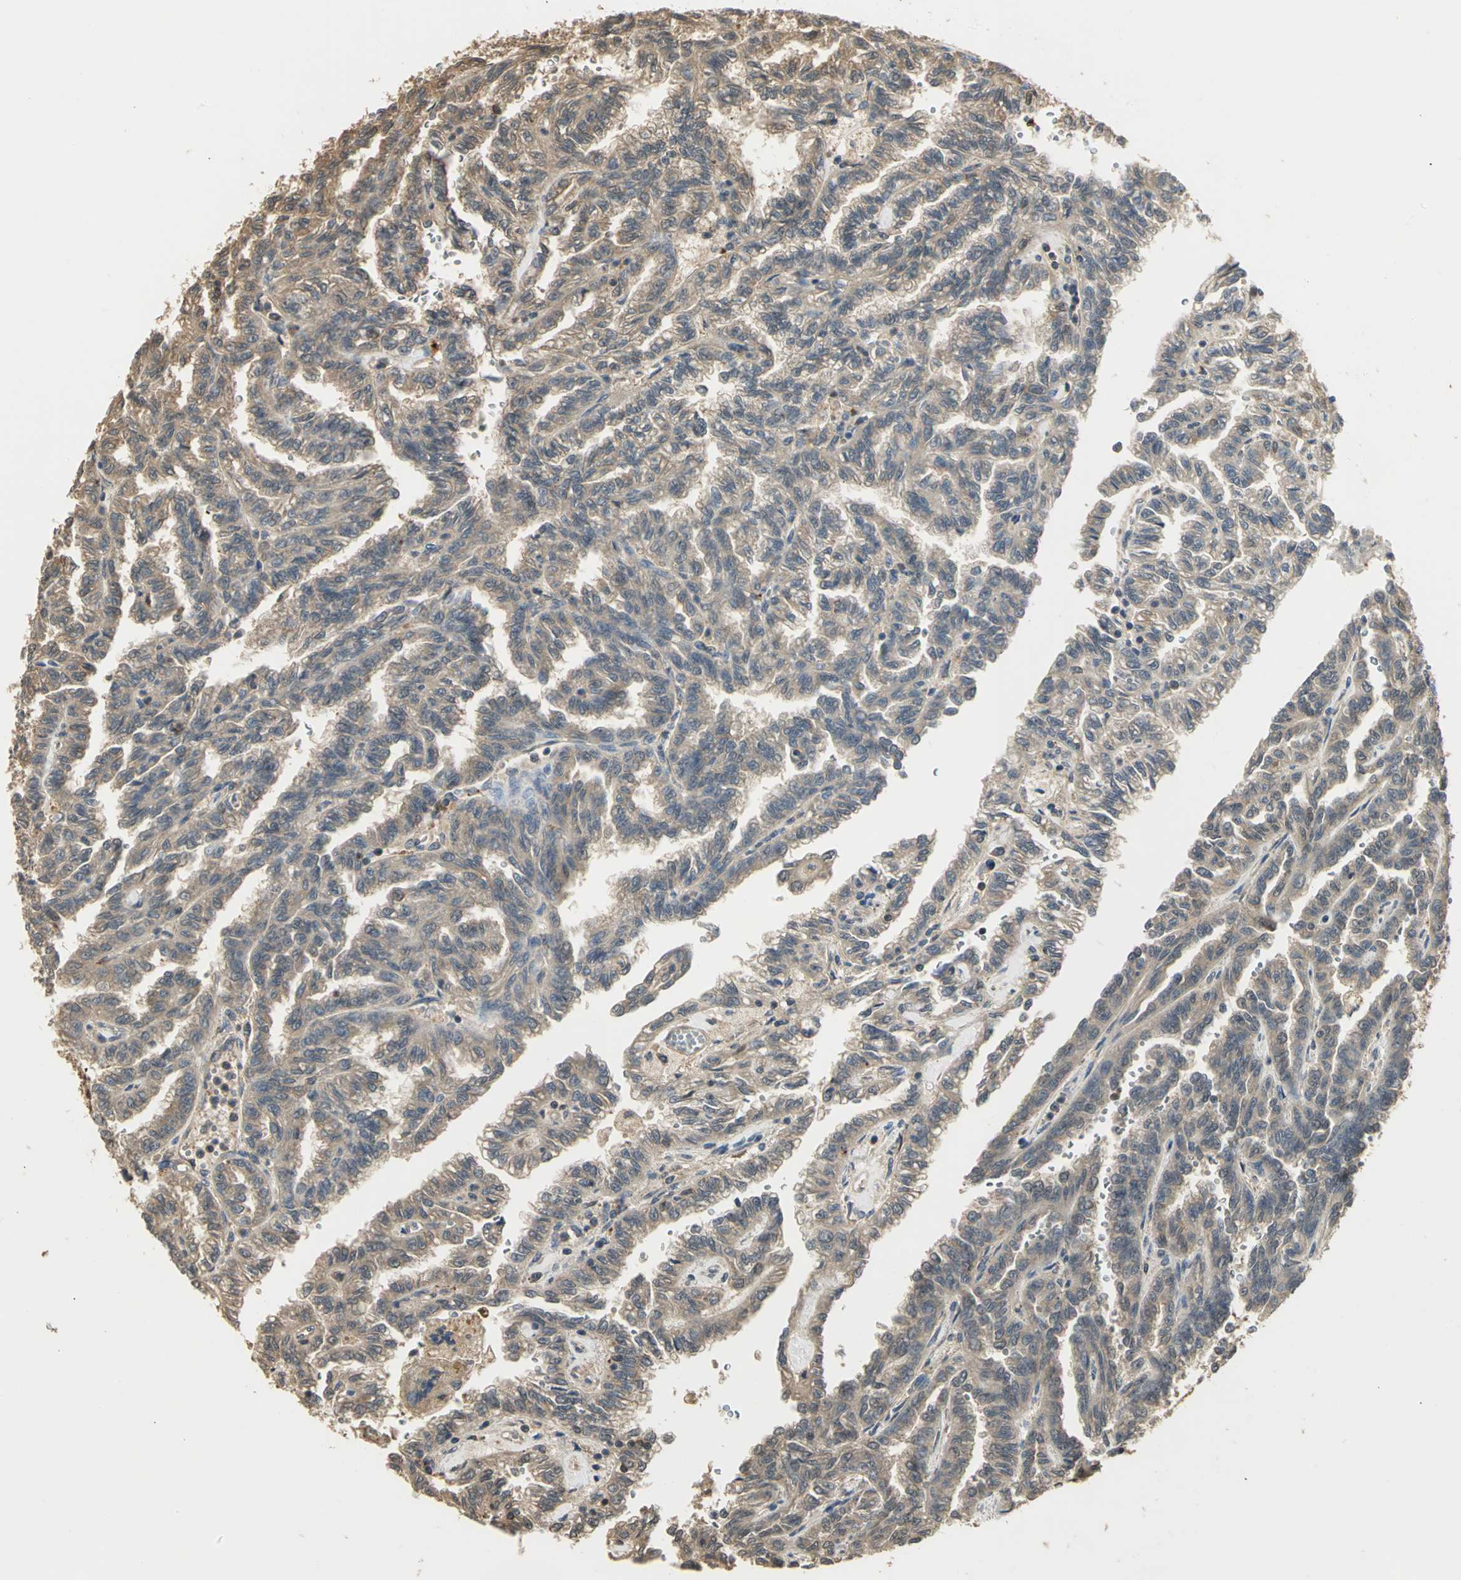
{"staining": {"intensity": "moderate", "quantity": ">75%", "location": "cytoplasmic/membranous"}, "tissue": "renal cancer", "cell_type": "Tumor cells", "image_type": "cancer", "snomed": [{"axis": "morphology", "description": "Inflammation, NOS"}, {"axis": "morphology", "description": "Adenocarcinoma, NOS"}, {"axis": "topography", "description": "Kidney"}], "caption": "Tumor cells display medium levels of moderate cytoplasmic/membranous staining in about >75% of cells in human renal adenocarcinoma.", "gene": "PARK7", "patient": {"sex": "male", "age": 68}}